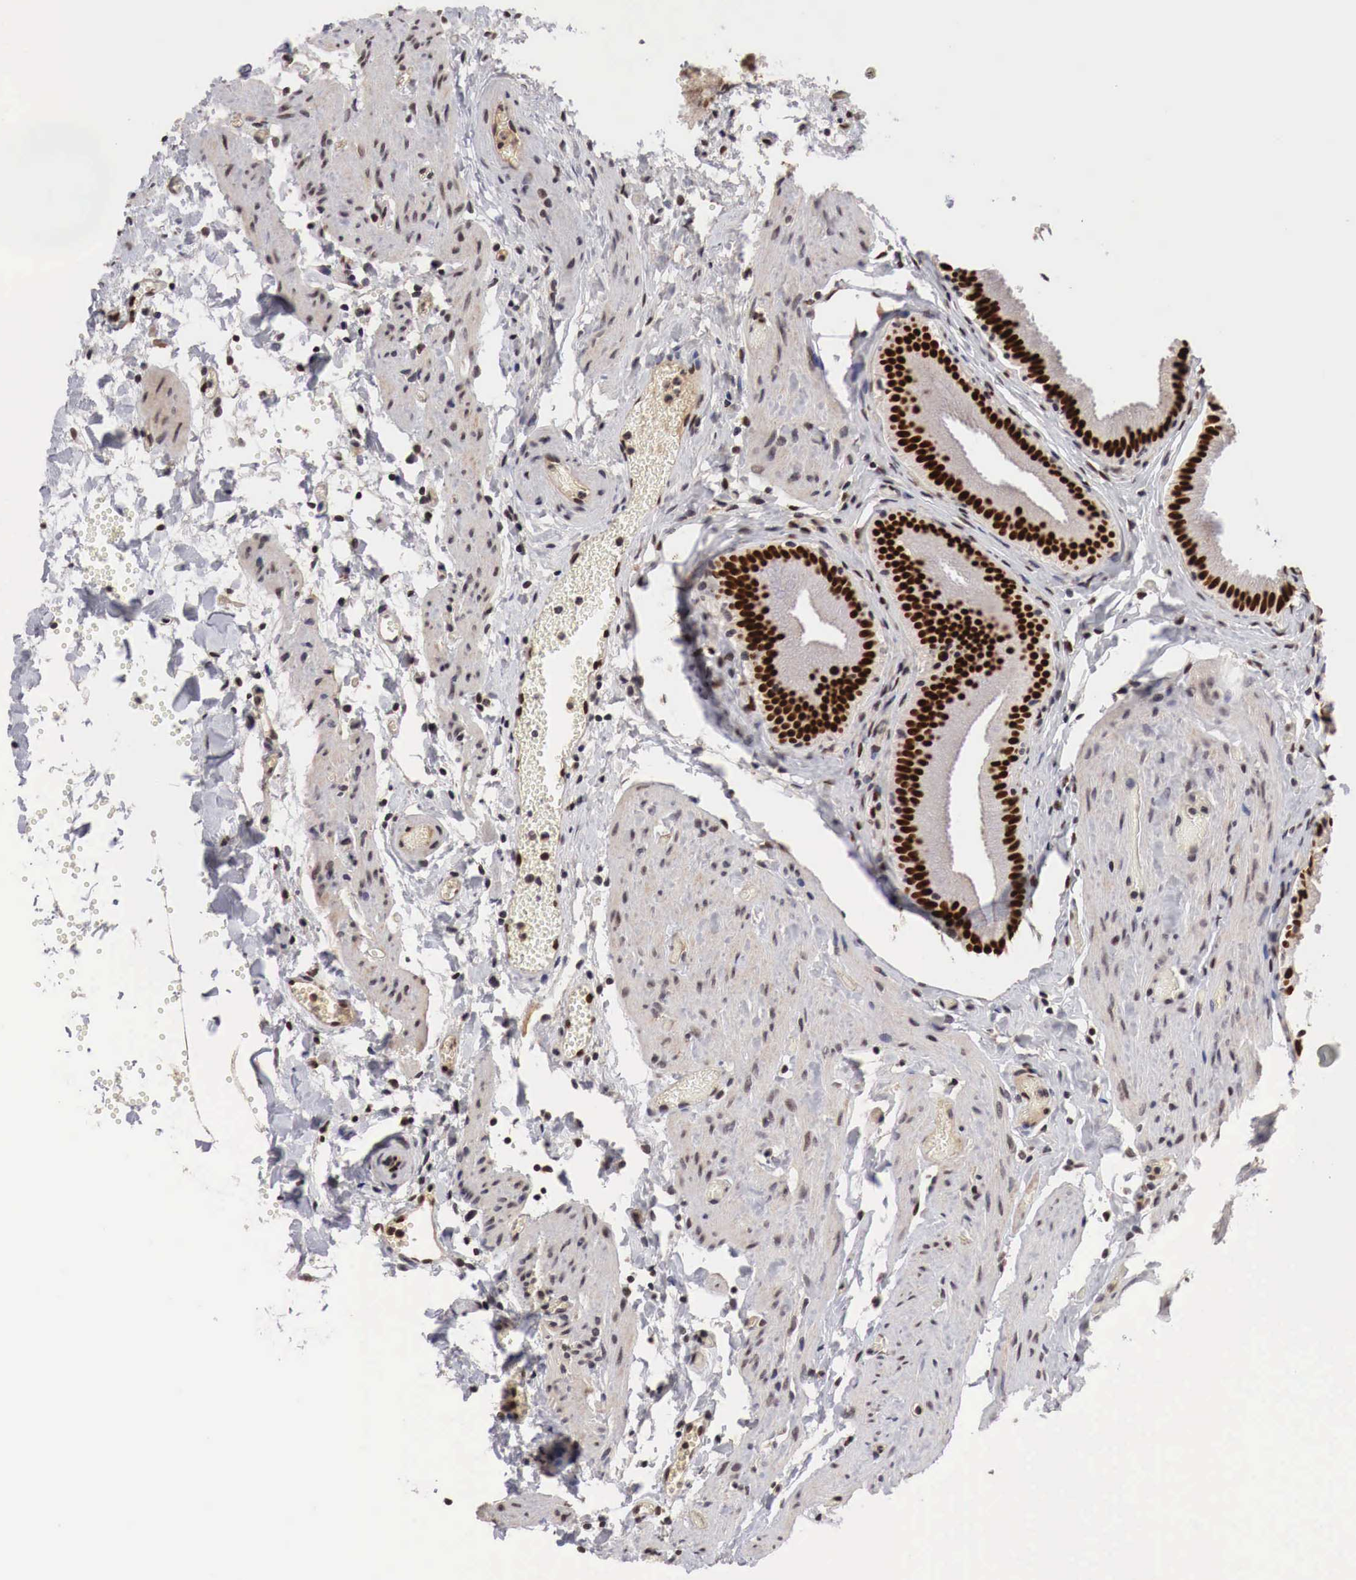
{"staining": {"intensity": "strong", "quantity": ">75%", "location": "nuclear"}, "tissue": "gallbladder", "cell_type": "Glandular cells", "image_type": "normal", "snomed": [{"axis": "morphology", "description": "Normal tissue, NOS"}, {"axis": "topography", "description": "Gallbladder"}], "caption": "Gallbladder stained with DAB (3,3'-diaminobenzidine) IHC exhibits high levels of strong nuclear expression in about >75% of glandular cells. The staining was performed using DAB, with brown indicating positive protein expression. Nuclei are stained blue with hematoxylin.", "gene": "DACH2", "patient": {"sex": "female", "age": 44}}